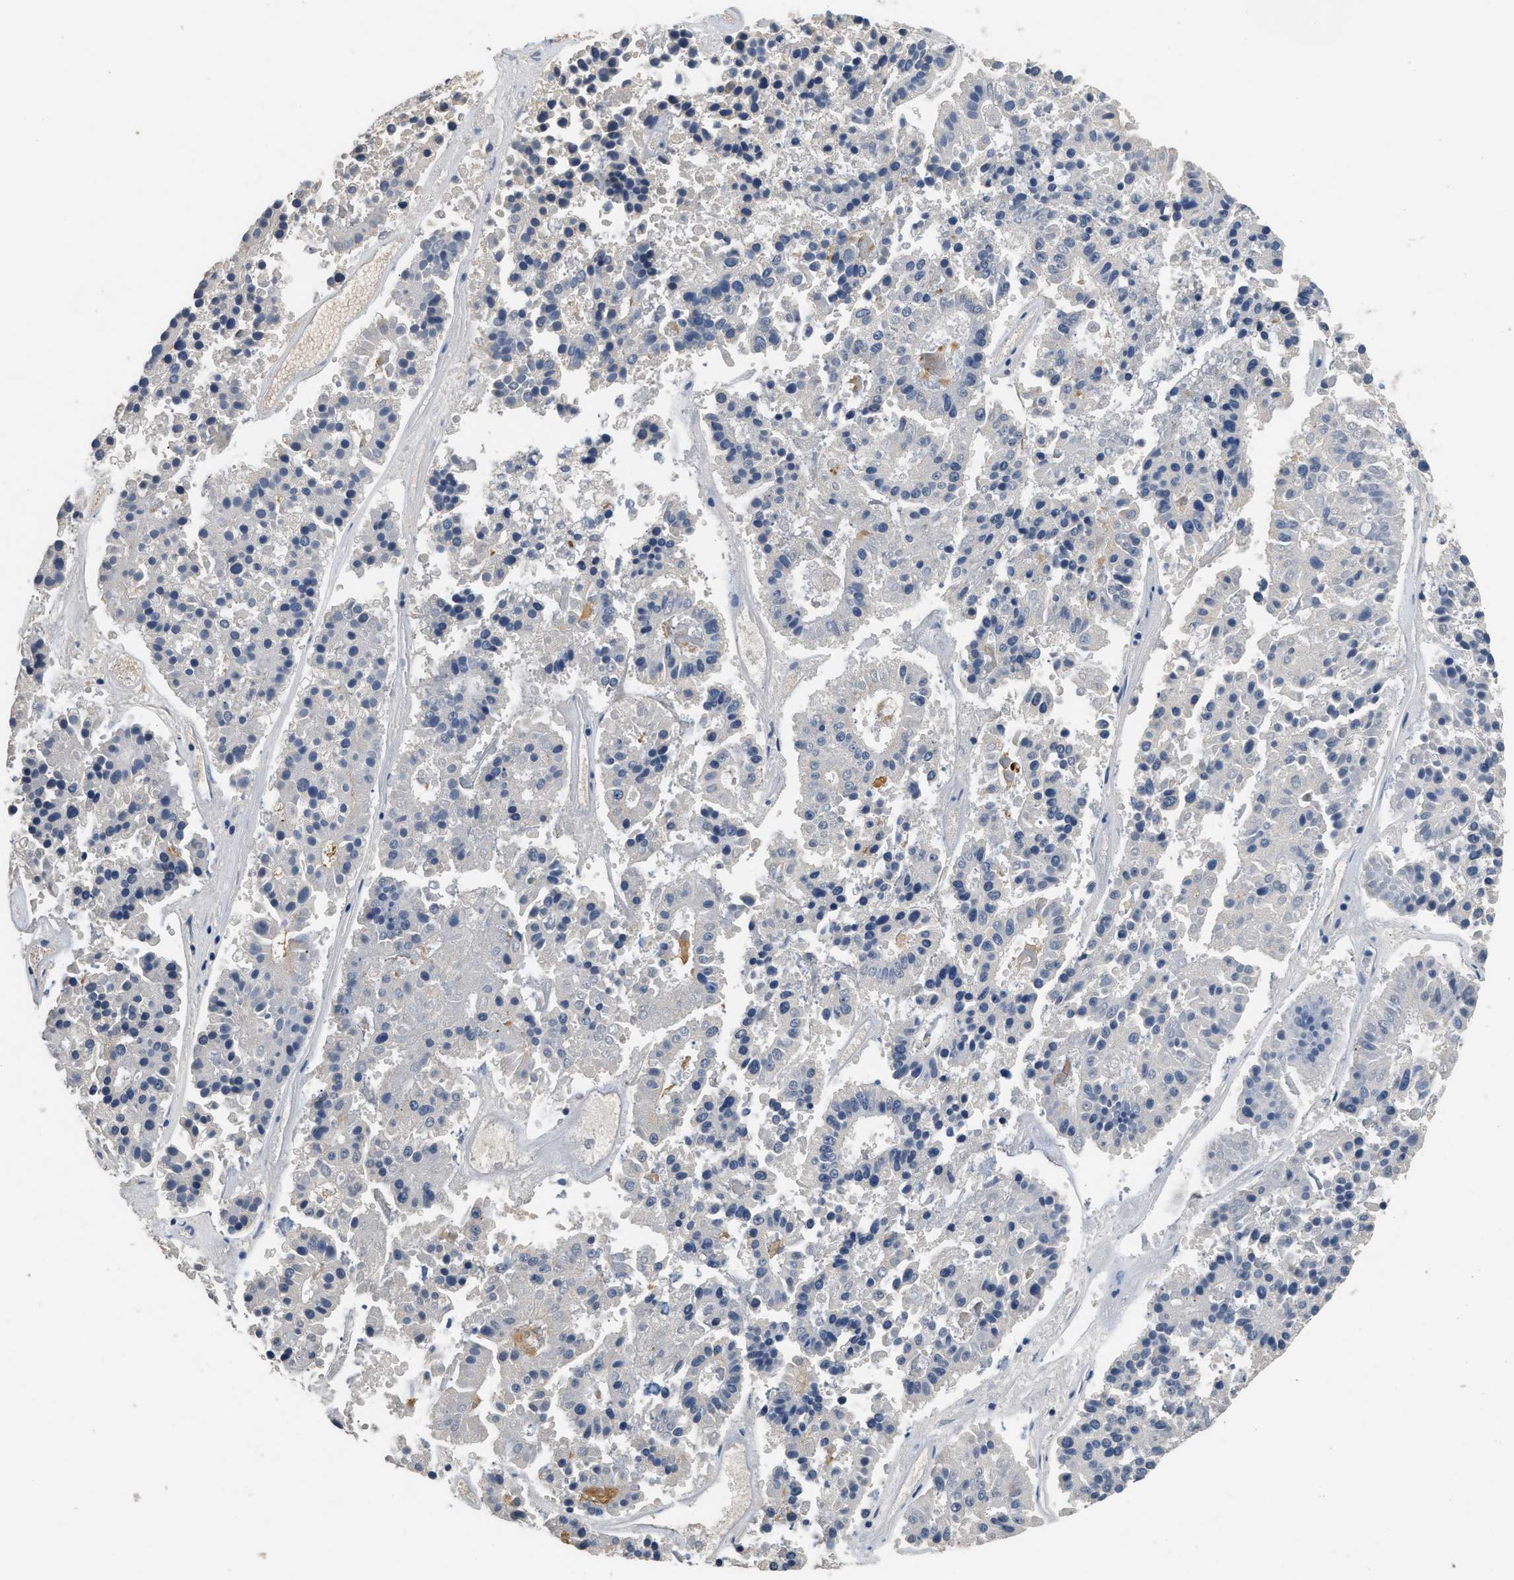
{"staining": {"intensity": "negative", "quantity": "none", "location": "none"}, "tissue": "pancreatic cancer", "cell_type": "Tumor cells", "image_type": "cancer", "snomed": [{"axis": "morphology", "description": "Adenocarcinoma, NOS"}, {"axis": "topography", "description": "Pancreas"}], "caption": "Micrograph shows no significant protein expression in tumor cells of pancreatic adenocarcinoma.", "gene": "IL17RC", "patient": {"sex": "male", "age": 50}}